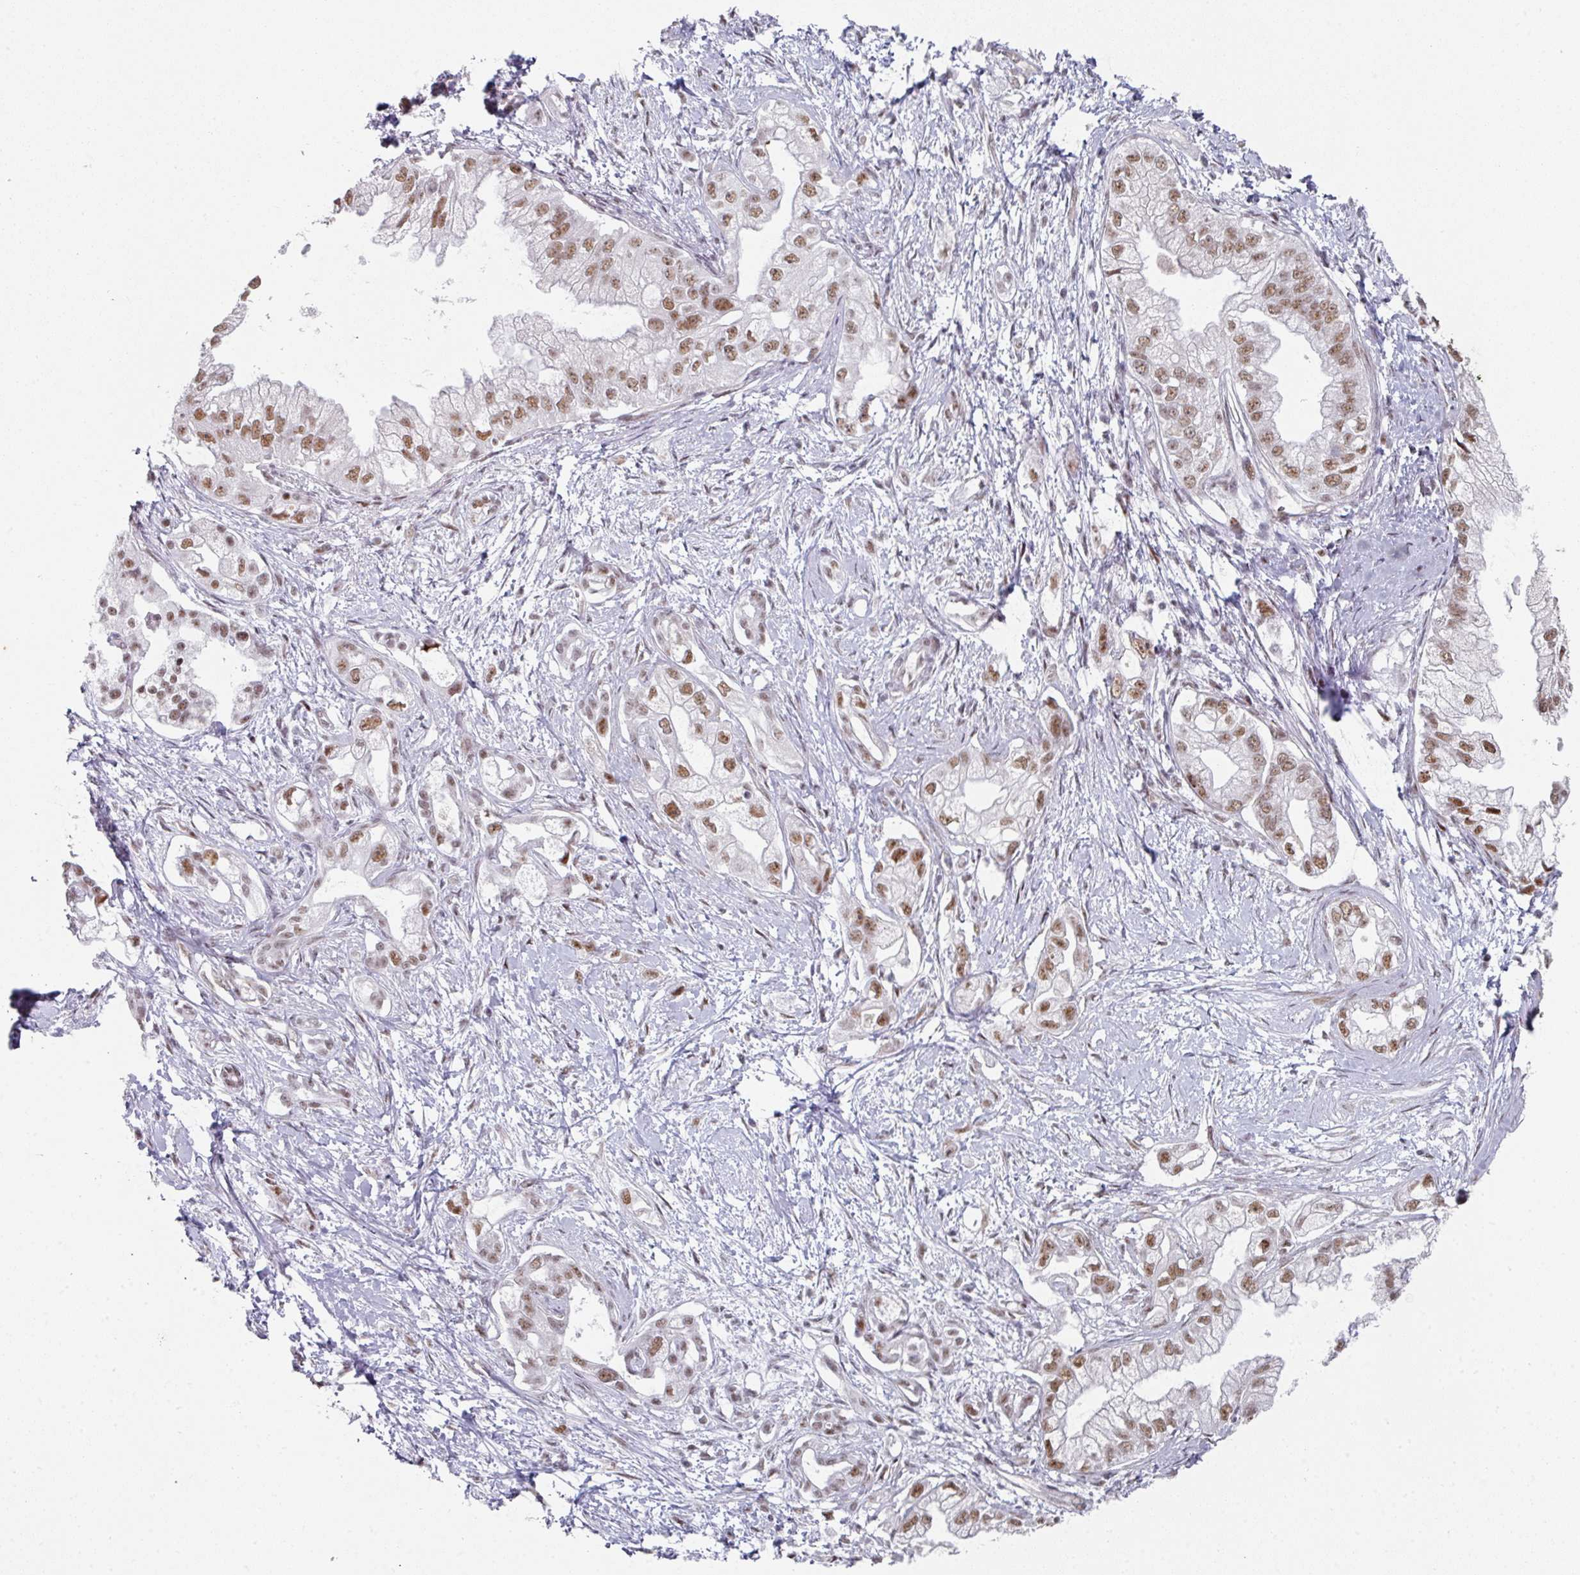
{"staining": {"intensity": "moderate", "quantity": ">75%", "location": "nuclear"}, "tissue": "pancreatic cancer", "cell_type": "Tumor cells", "image_type": "cancer", "snomed": [{"axis": "morphology", "description": "Adenocarcinoma, NOS"}, {"axis": "topography", "description": "Pancreas"}], "caption": "Pancreatic cancer stained with a protein marker demonstrates moderate staining in tumor cells.", "gene": "SF3B5", "patient": {"sex": "male", "age": 70}}